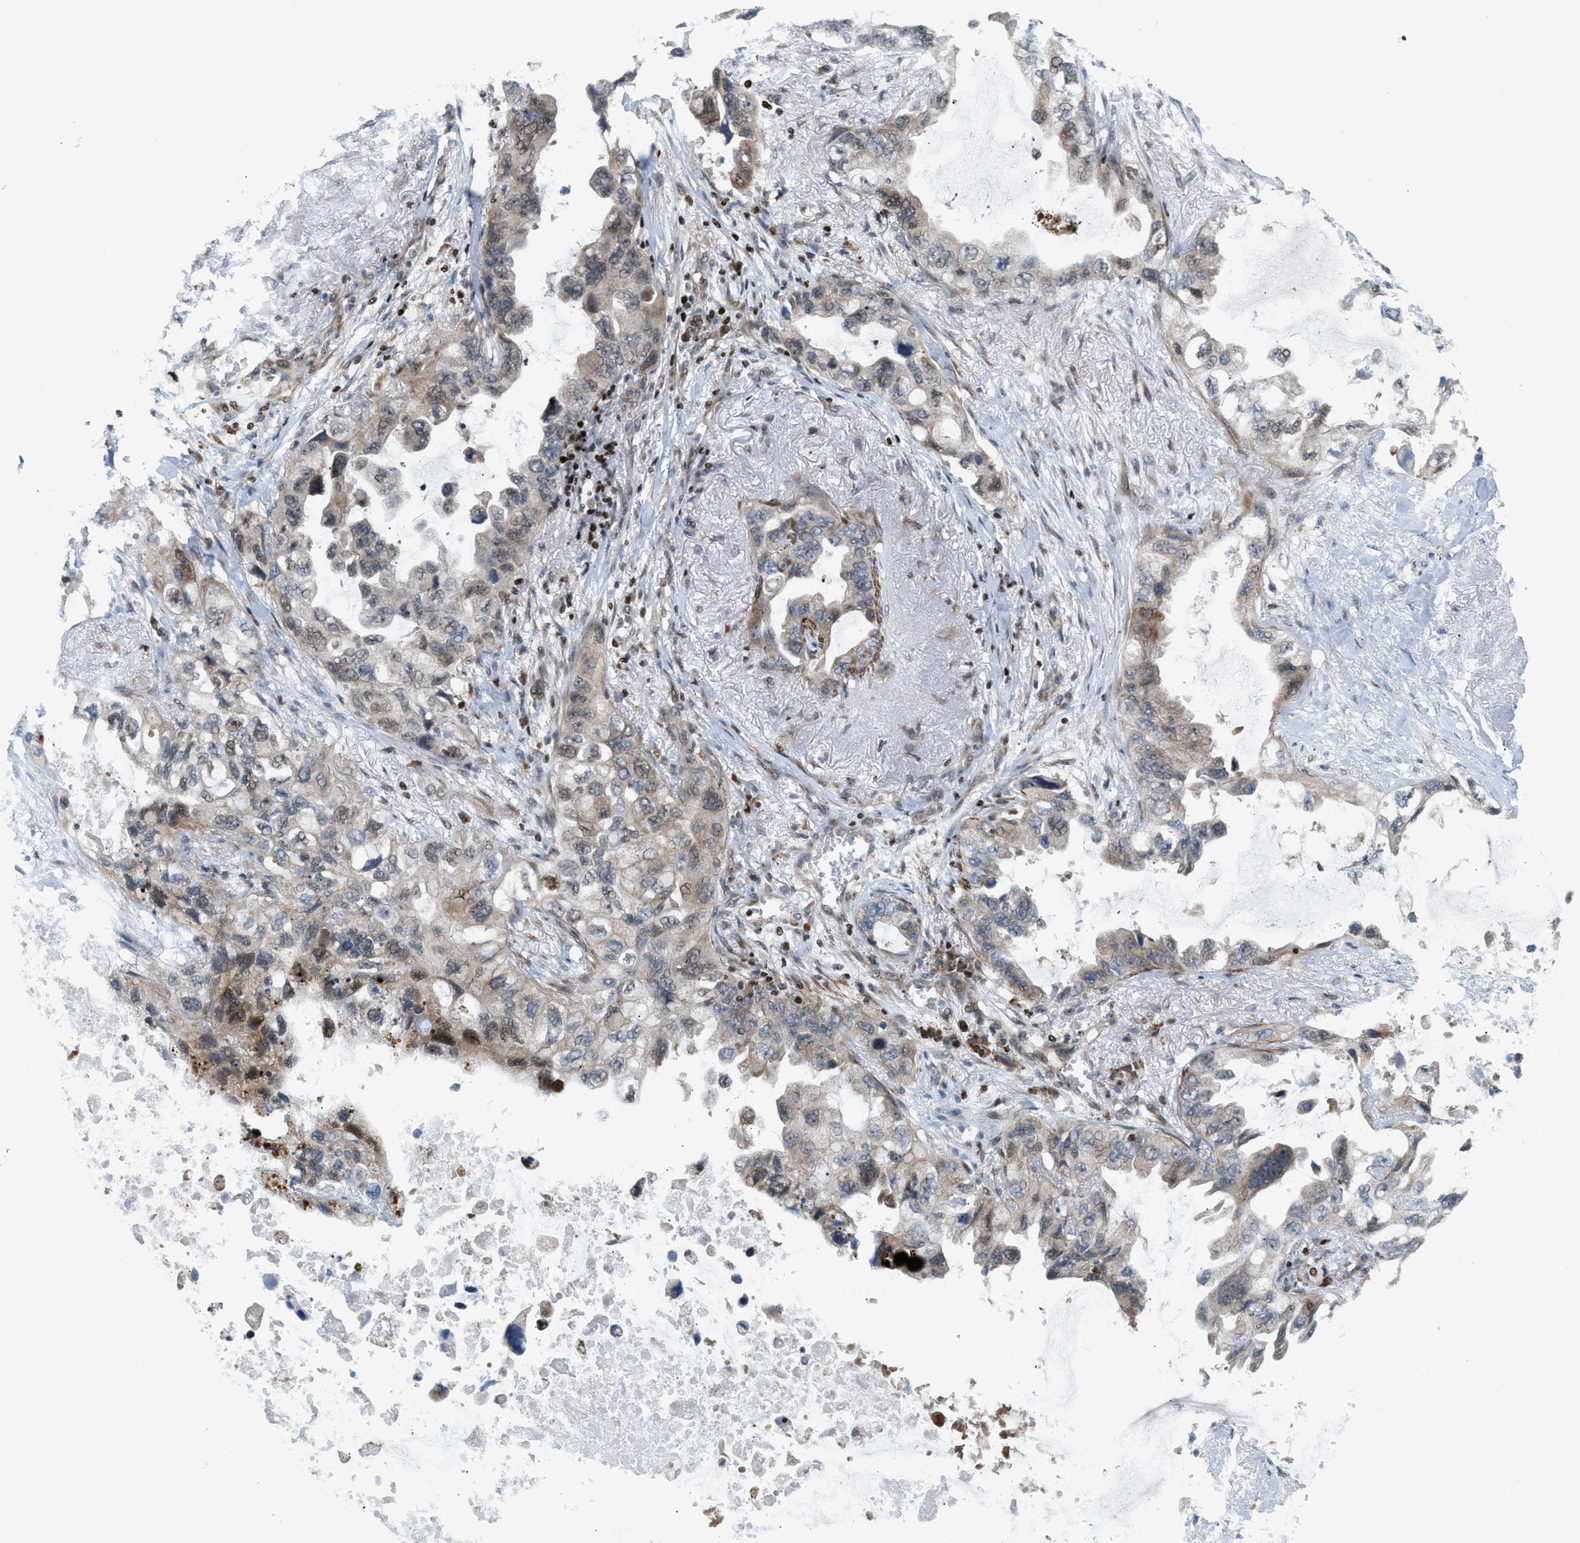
{"staining": {"intensity": "weak", "quantity": ">75%", "location": "cytoplasmic/membranous,nuclear"}, "tissue": "lung cancer", "cell_type": "Tumor cells", "image_type": "cancer", "snomed": [{"axis": "morphology", "description": "Squamous cell carcinoma, NOS"}, {"axis": "topography", "description": "Lung"}], "caption": "Immunohistochemical staining of squamous cell carcinoma (lung) reveals low levels of weak cytoplasmic/membranous and nuclear protein staining in about >75% of tumor cells. Using DAB (3,3'-diaminobenzidine) (brown) and hematoxylin (blue) stains, captured at high magnification using brightfield microscopy.", "gene": "ZNF276", "patient": {"sex": "female", "age": 73}}